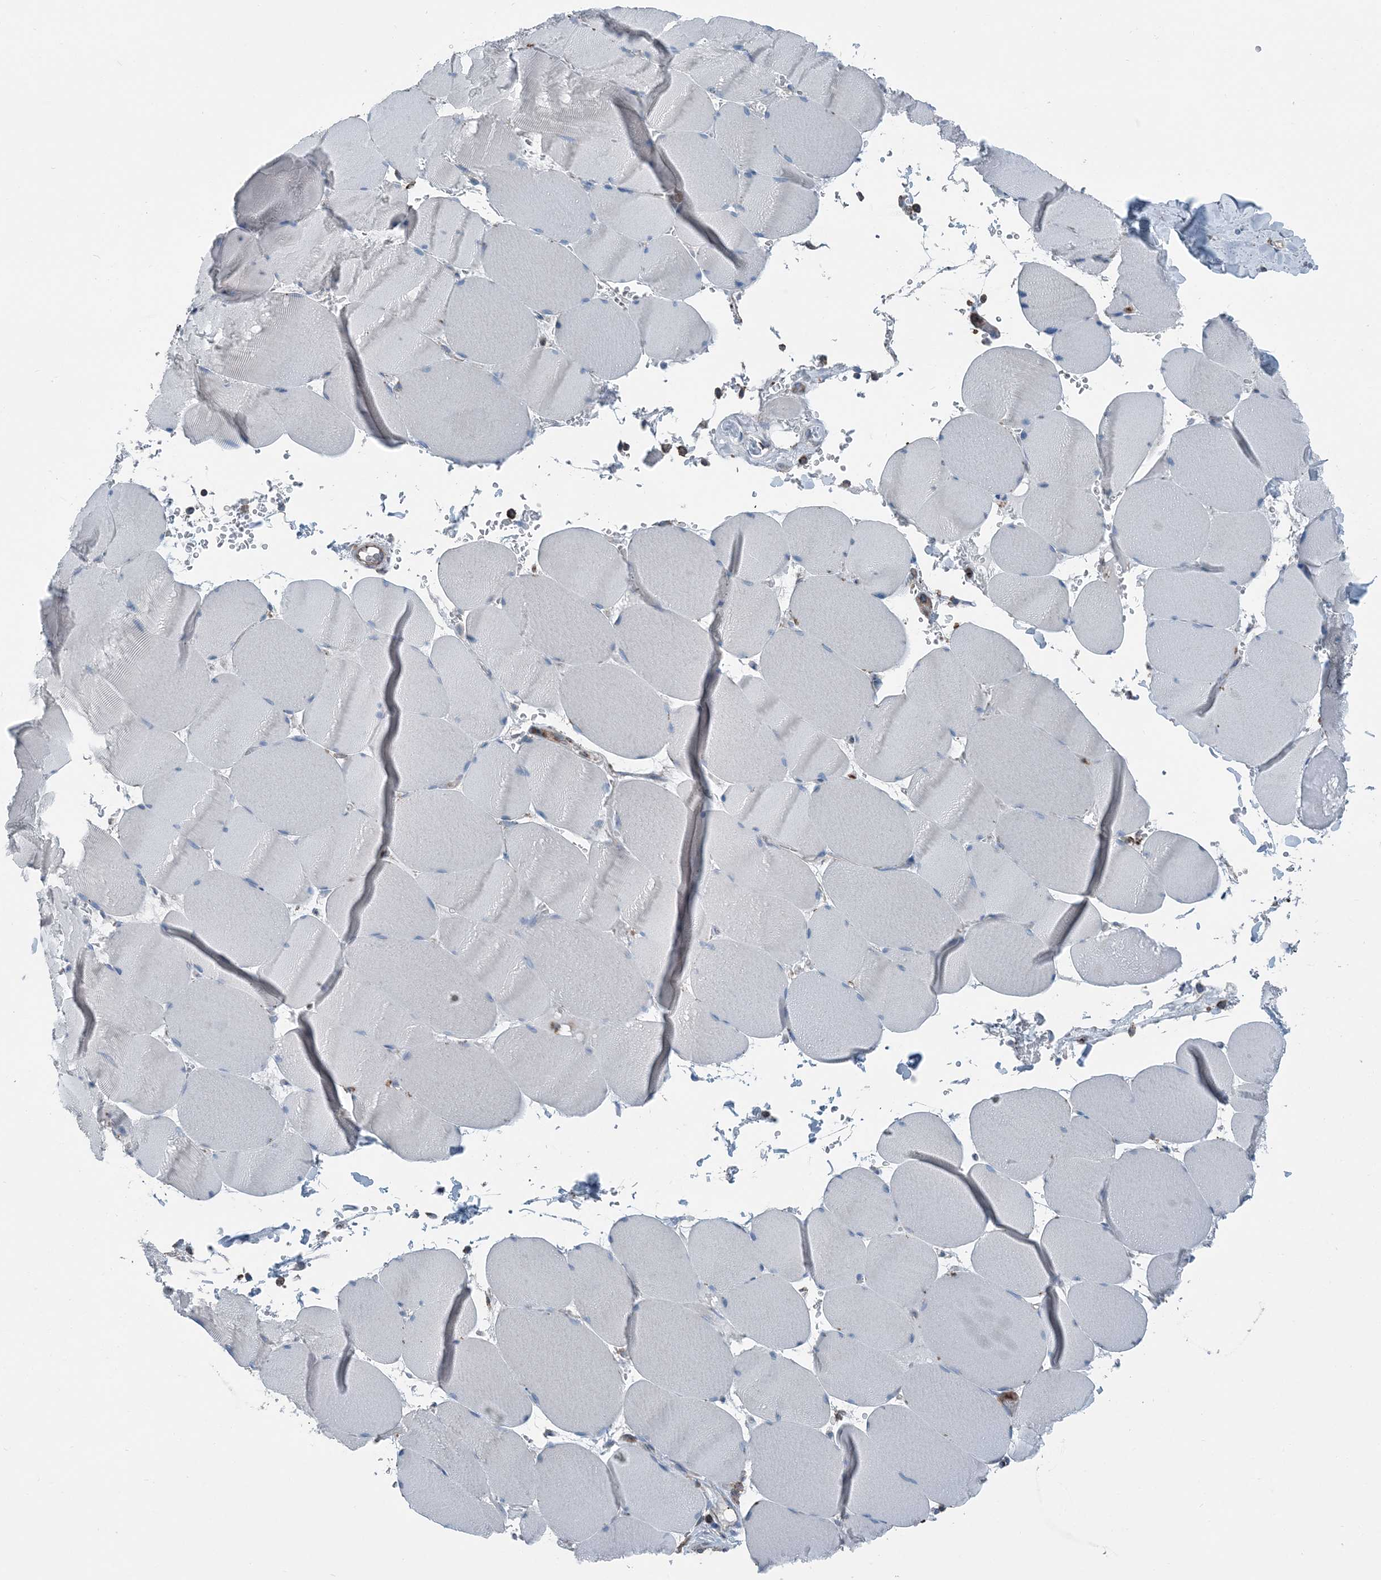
{"staining": {"intensity": "negative", "quantity": "none", "location": "none"}, "tissue": "skeletal muscle", "cell_type": "Myocytes", "image_type": "normal", "snomed": [{"axis": "morphology", "description": "Normal tissue, NOS"}, {"axis": "topography", "description": "Skeletal muscle"}, {"axis": "topography", "description": "Head-Neck"}], "caption": "An image of human skeletal muscle is negative for staining in myocytes. (Stains: DAB (3,3'-diaminobenzidine) IHC with hematoxylin counter stain, Microscopy: brightfield microscopy at high magnification).", "gene": "CFL1", "patient": {"sex": "male", "age": 66}}